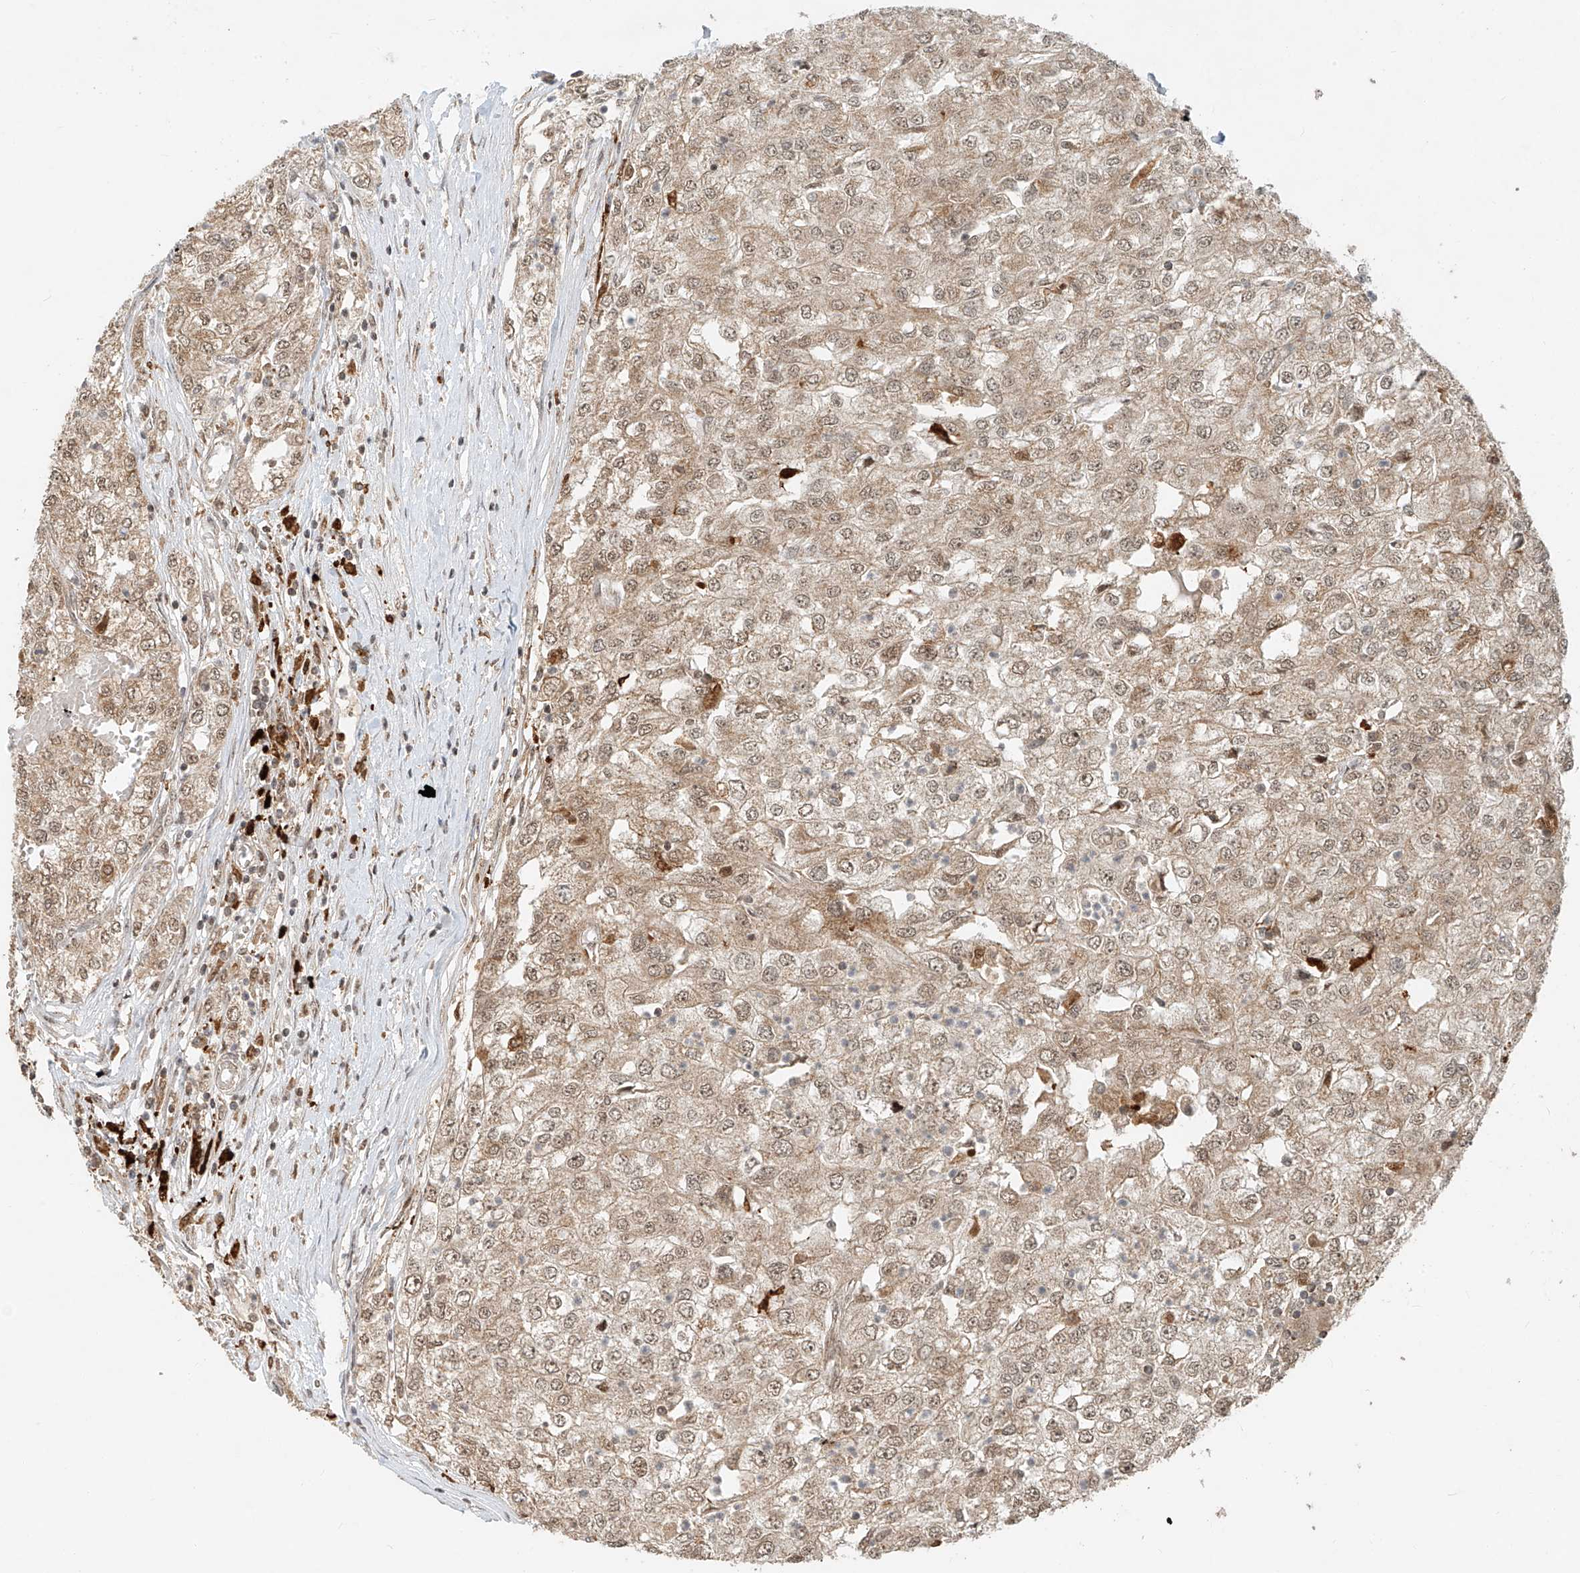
{"staining": {"intensity": "weak", "quantity": "25%-75%", "location": "cytoplasmic/membranous,nuclear"}, "tissue": "renal cancer", "cell_type": "Tumor cells", "image_type": "cancer", "snomed": [{"axis": "morphology", "description": "Adenocarcinoma, NOS"}, {"axis": "topography", "description": "Kidney"}], "caption": "Protein expression analysis of renal cancer (adenocarcinoma) demonstrates weak cytoplasmic/membranous and nuclear staining in about 25%-75% of tumor cells.", "gene": "SYTL3", "patient": {"sex": "female", "age": 54}}